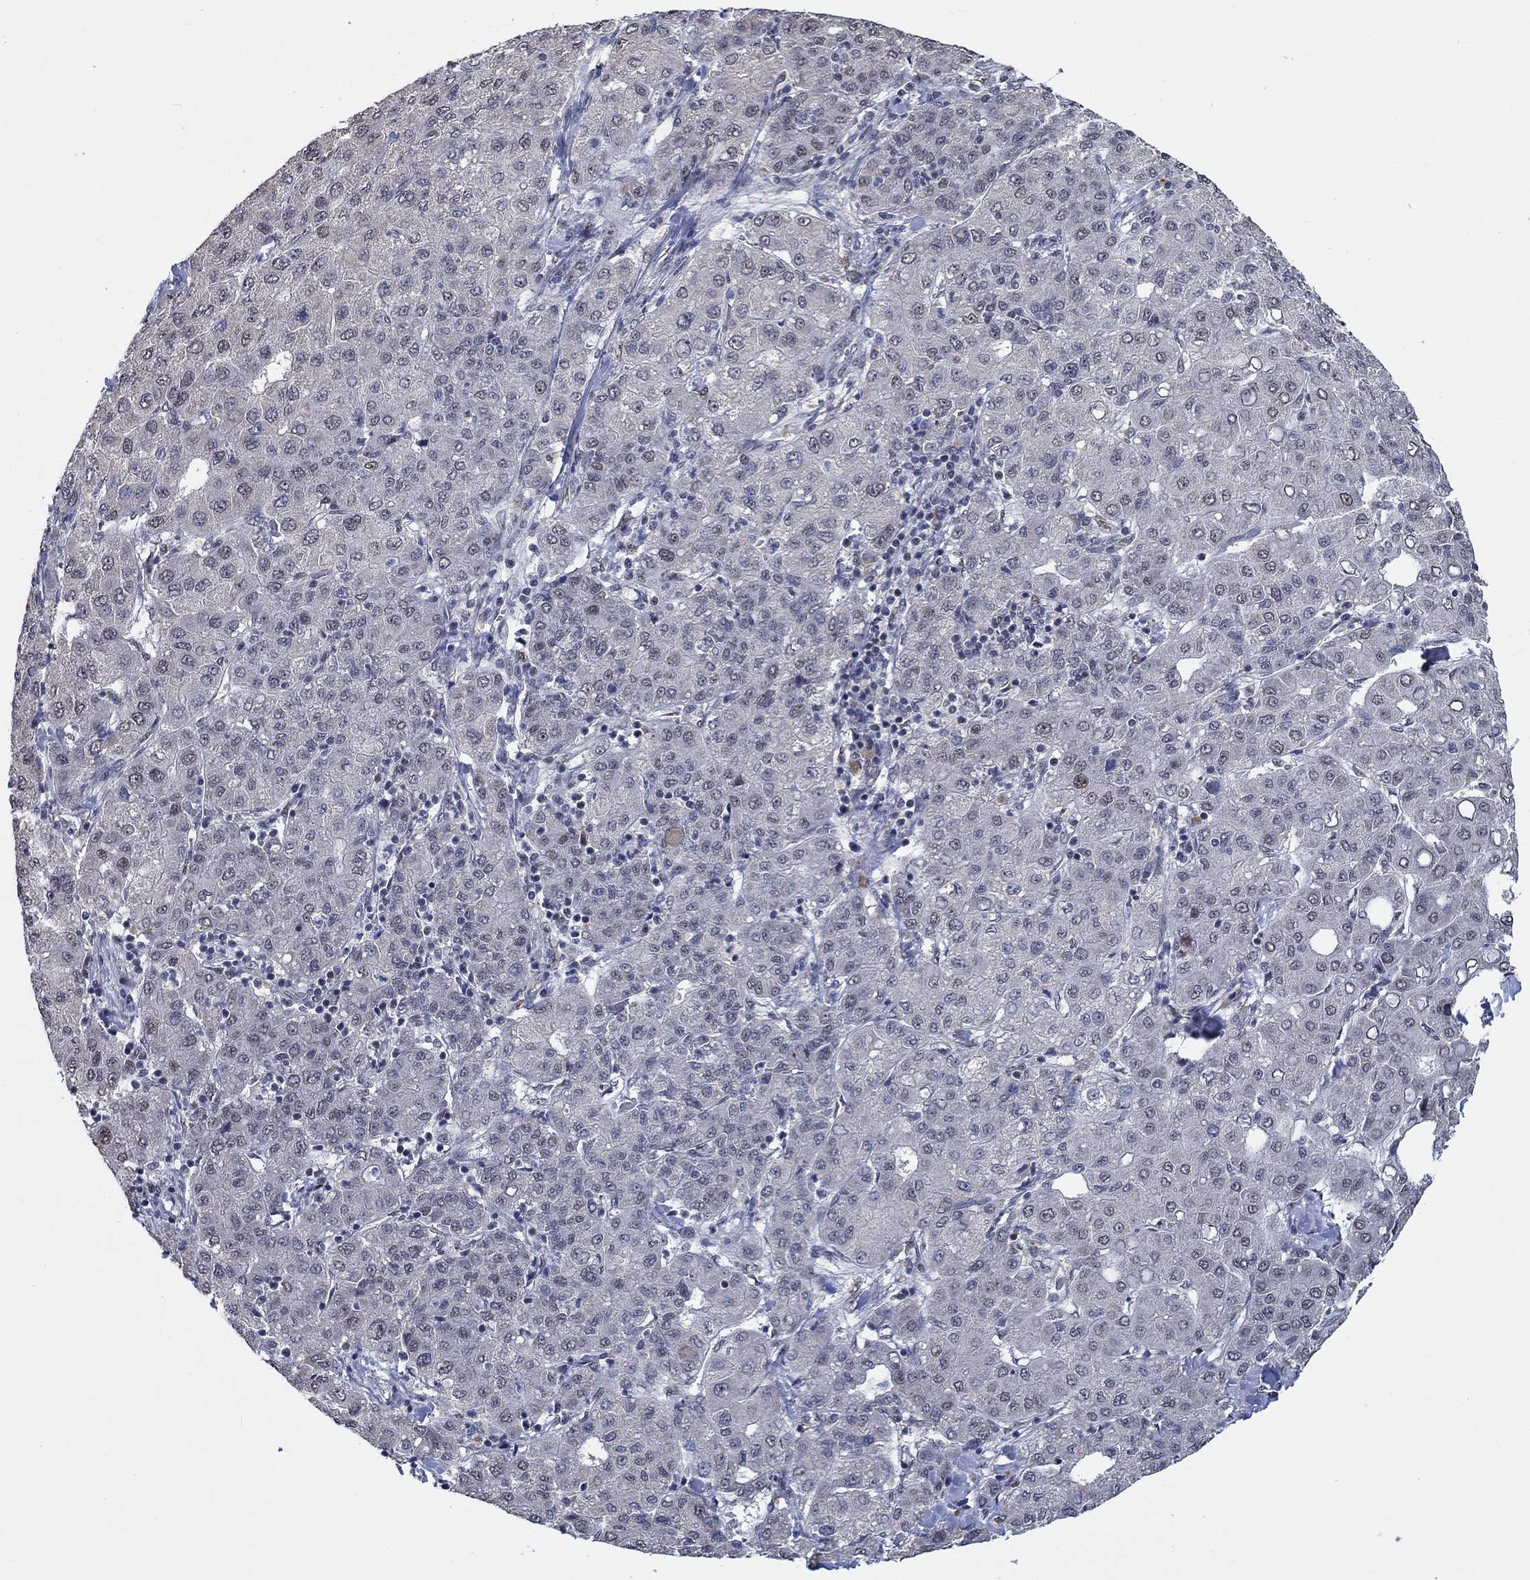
{"staining": {"intensity": "weak", "quantity": "<25%", "location": "nuclear"}, "tissue": "liver cancer", "cell_type": "Tumor cells", "image_type": "cancer", "snomed": [{"axis": "morphology", "description": "Carcinoma, Hepatocellular, NOS"}, {"axis": "topography", "description": "Liver"}], "caption": "Immunohistochemical staining of hepatocellular carcinoma (liver) reveals no significant positivity in tumor cells.", "gene": "HTN1", "patient": {"sex": "male", "age": 65}}